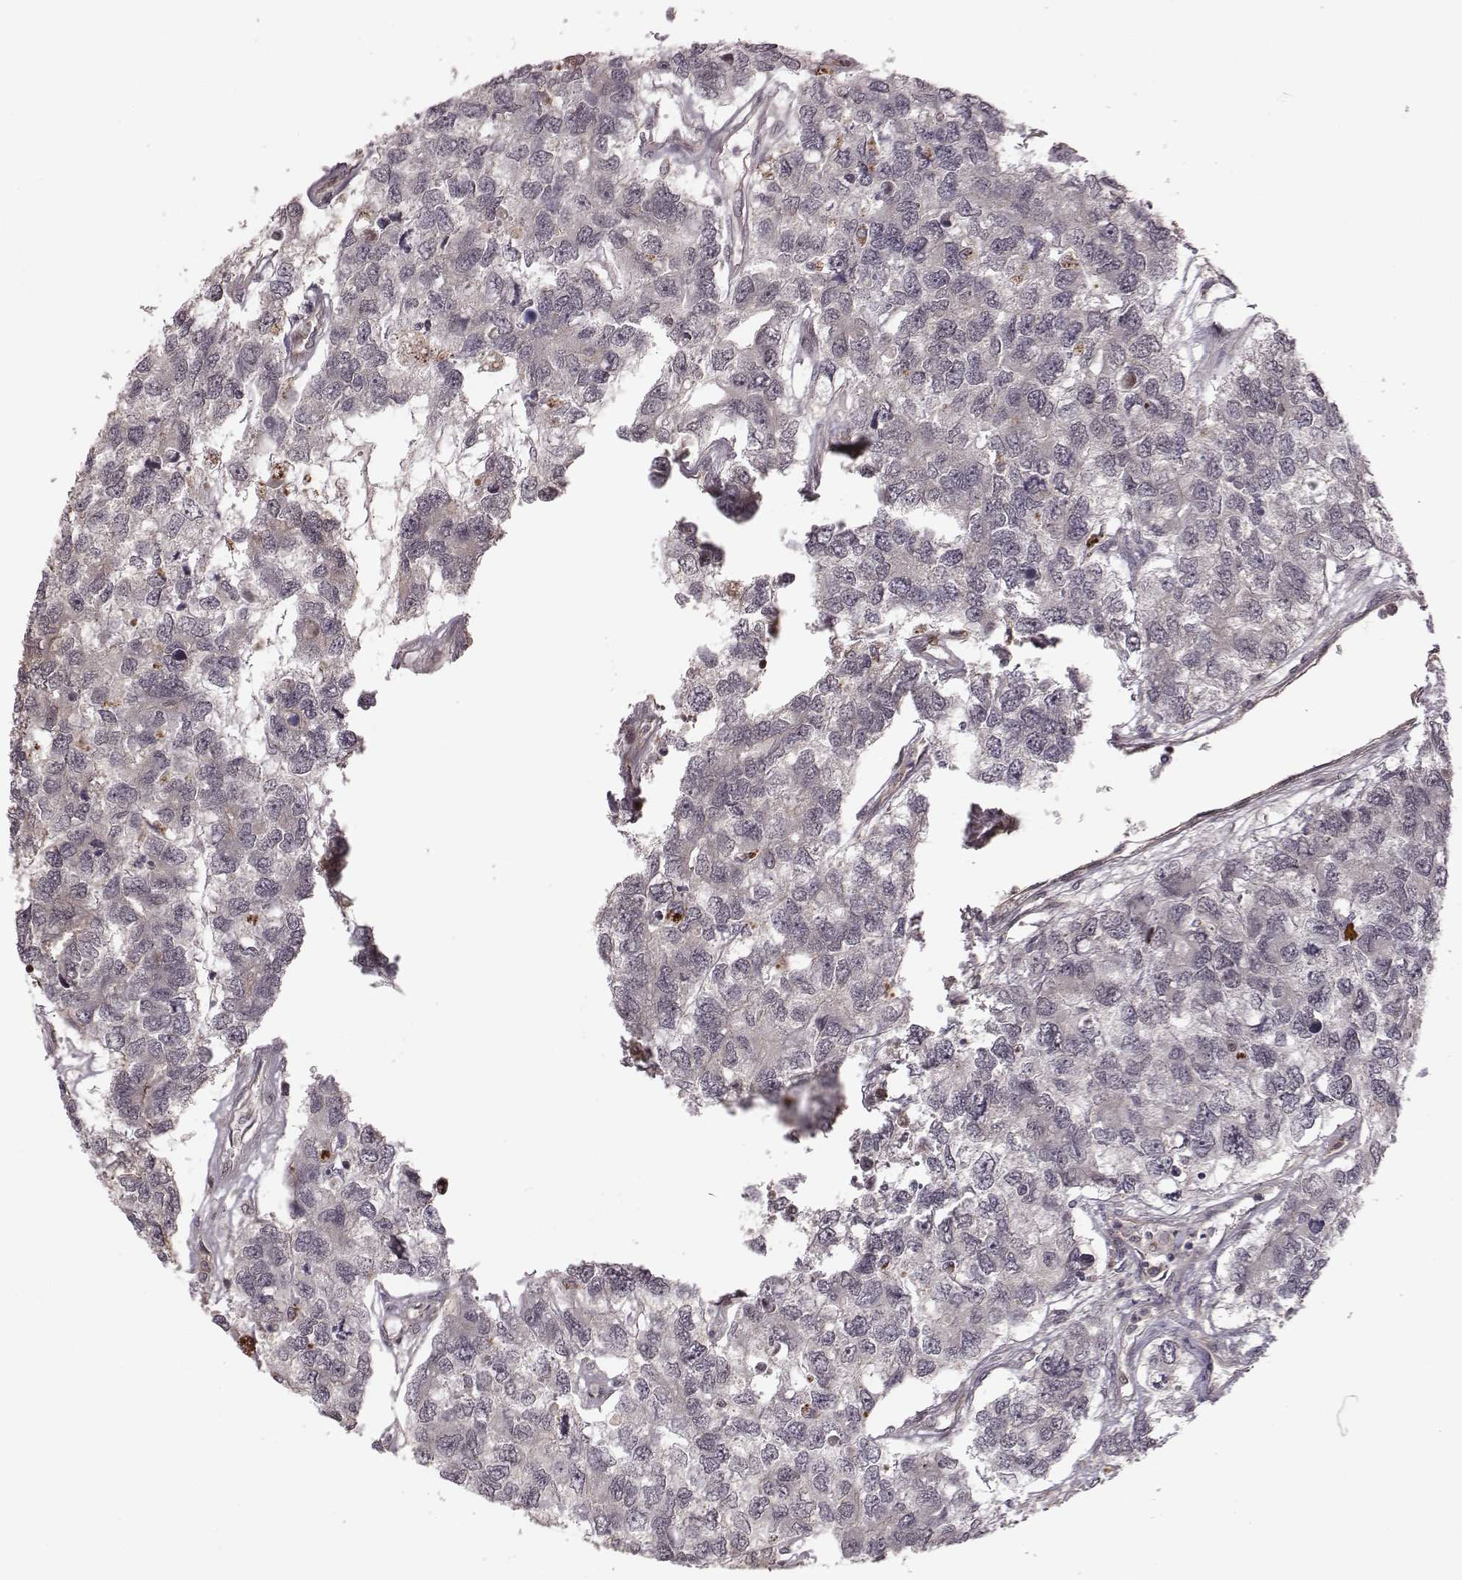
{"staining": {"intensity": "negative", "quantity": "none", "location": "none"}, "tissue": "testis cancer", "cell_type": "Tumor cells", "image_type": "cancer", "snomed": [{"axis": "morphology", "description": "Seminoma, NOS"}, {"axis": "topography", "description": "Testis"}], "caption": "Tumor cells show no significant positivity in testis cancer.", "gene": "RPL3", "patient": {"sex": "male", "age": 52}}